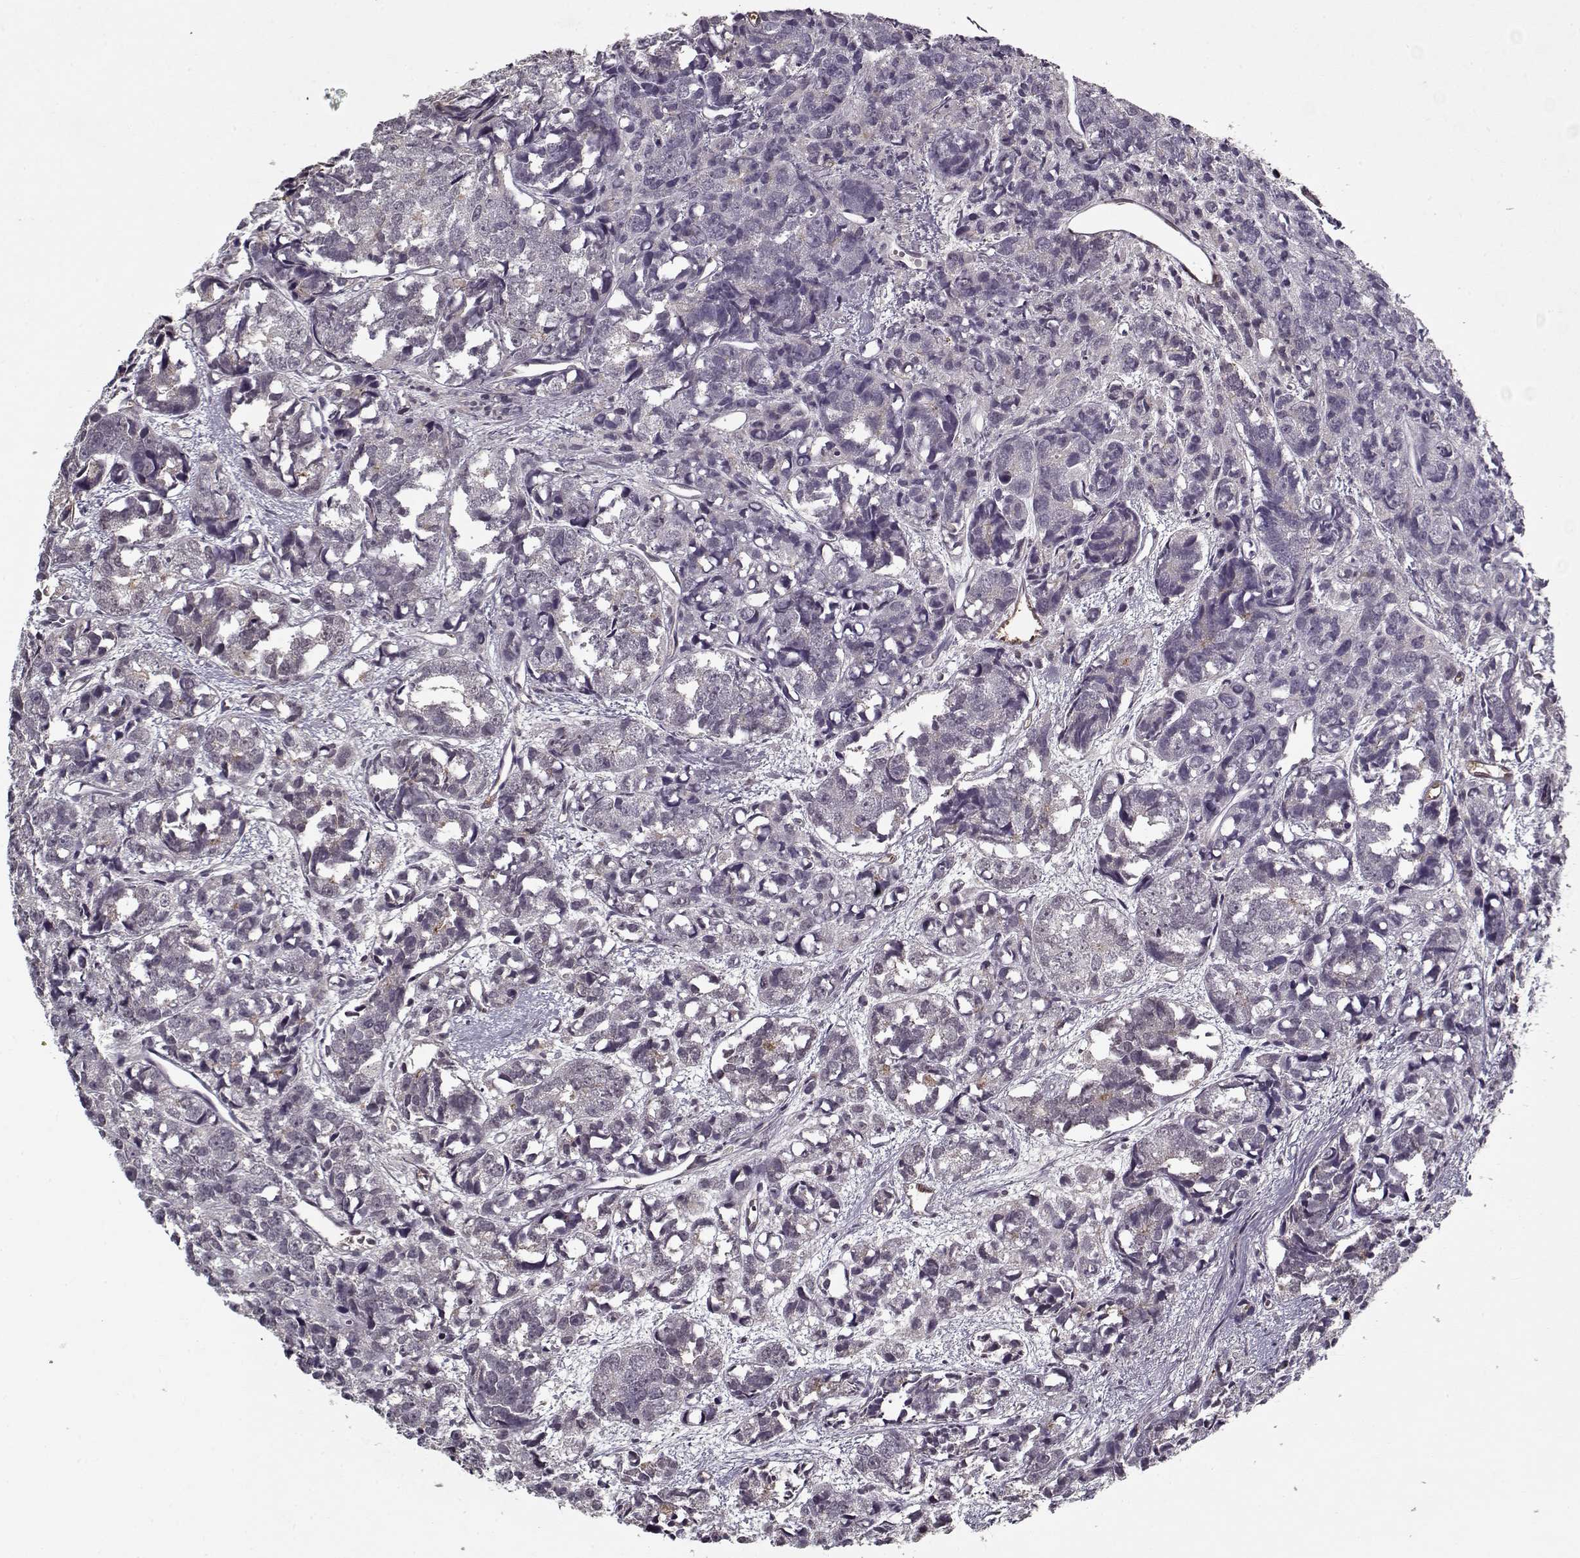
{"staining": {"intensity": "negative", "quantity": "none", "location": "none"}, "tissue": "prostate cancer", "cell_type": "Tumor cells", "image_type": "cancer", "snomed": [{"axis": "morphology", "description": "Adenocarcinoma, High grade"}, {"axis": "topography", "description": "Prostate"}], "caption": "This is an IHC micrograph of human adenocarcinoma (high-grade) (prostate). There is no staining in tumor cells.", "gene": "AFM", "patient": {"sex": "male", "age": 77}}